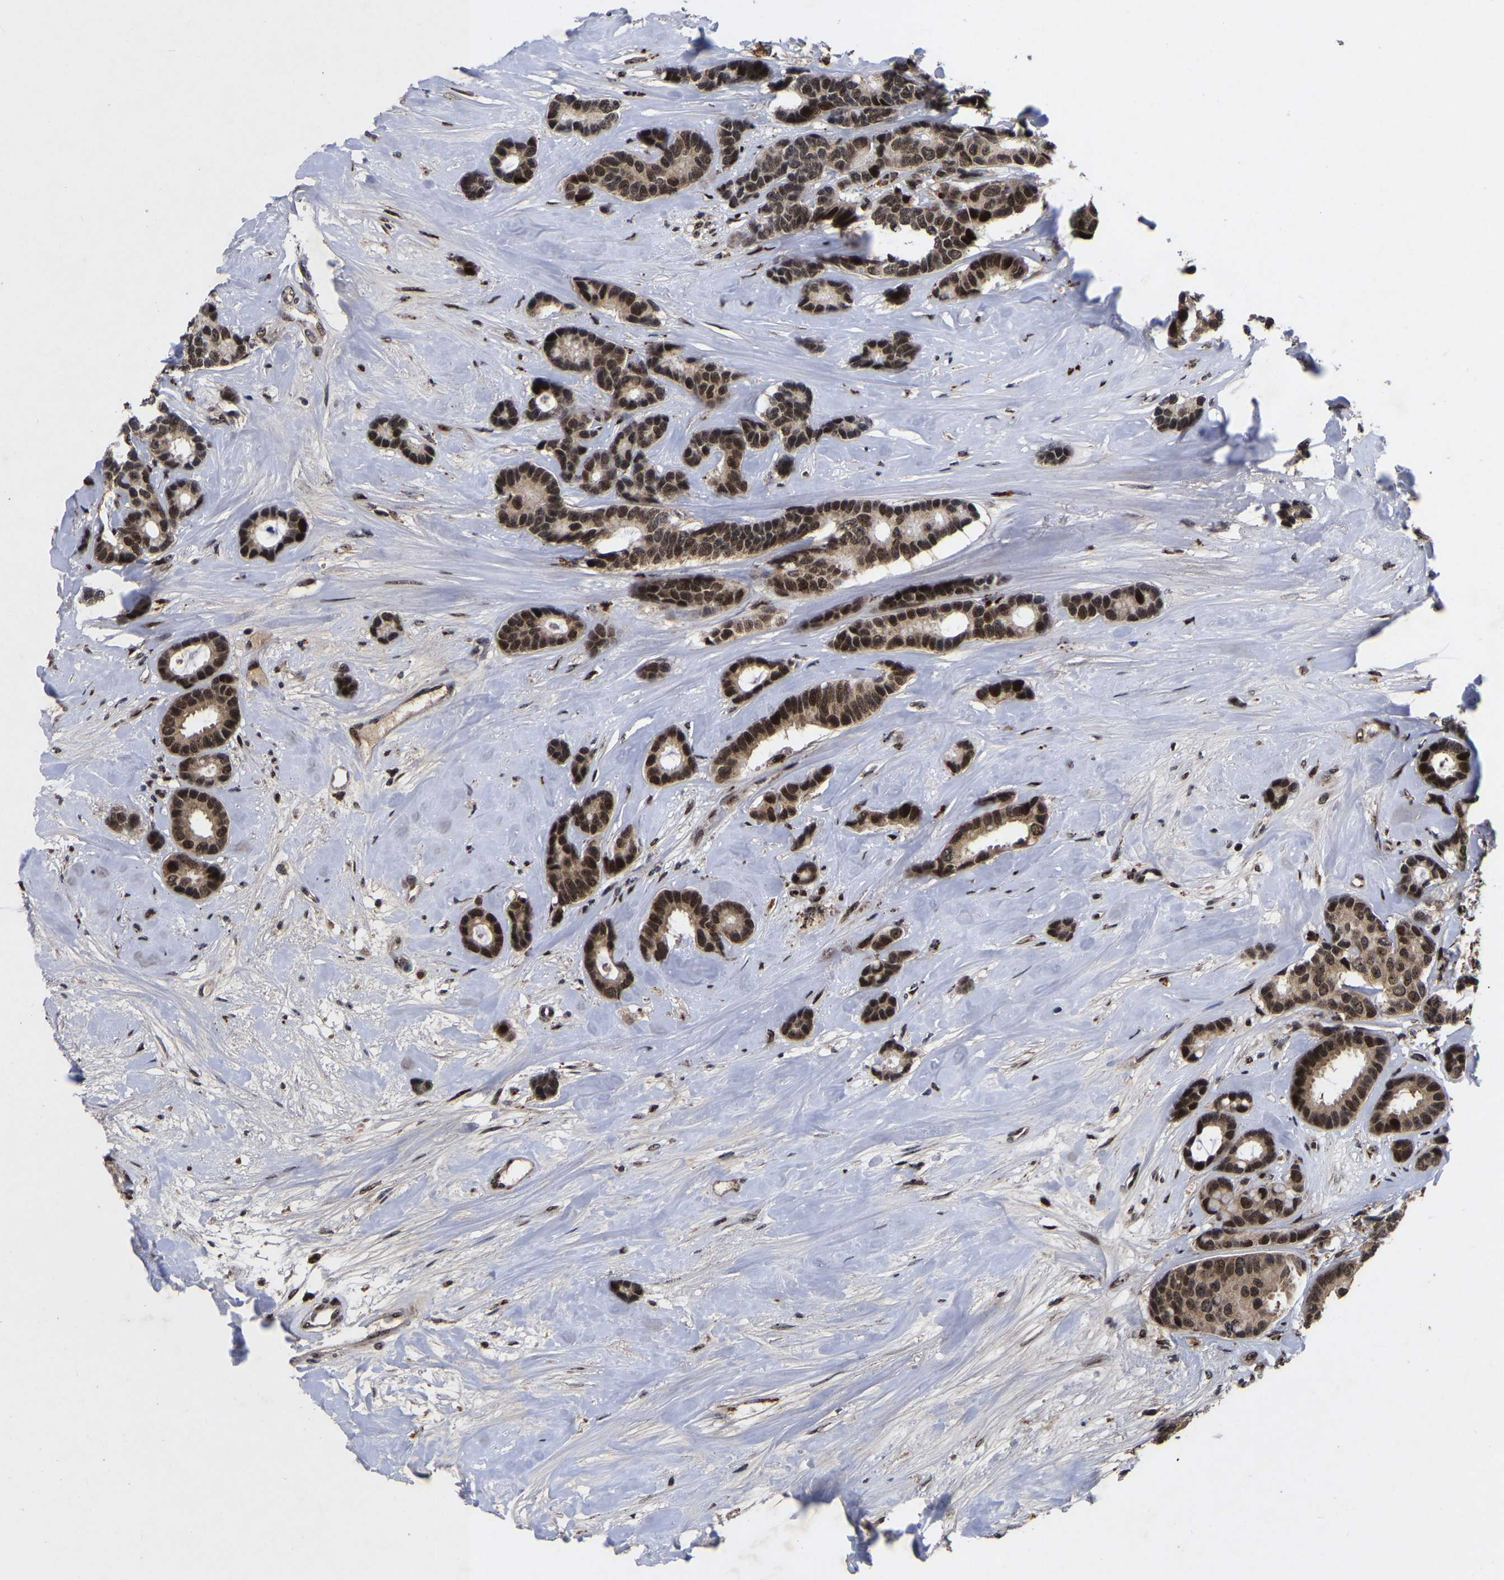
{"staining": {"intensity": "strong", "quantity": ">75%", "location": "cytoplasmic/membranous,nuclear"}, "tissue": "breast cancer", "cell_type": "Tumor cells", "image_type": "cancer", "snomed": [{"axis": "morphology", "description": "Duct carcinoma"}, {"axis": "topography", "description": "Breast"}], "caption": "Immunohistochemical staining of breast cancer (intraductal carcinoma) exhibits strong cytoplasmic/membranous and nuclear protein staining in about >75% of tumor cells.", "gene": "JUNB", "patient": {"sex": "female", "age": 87}}